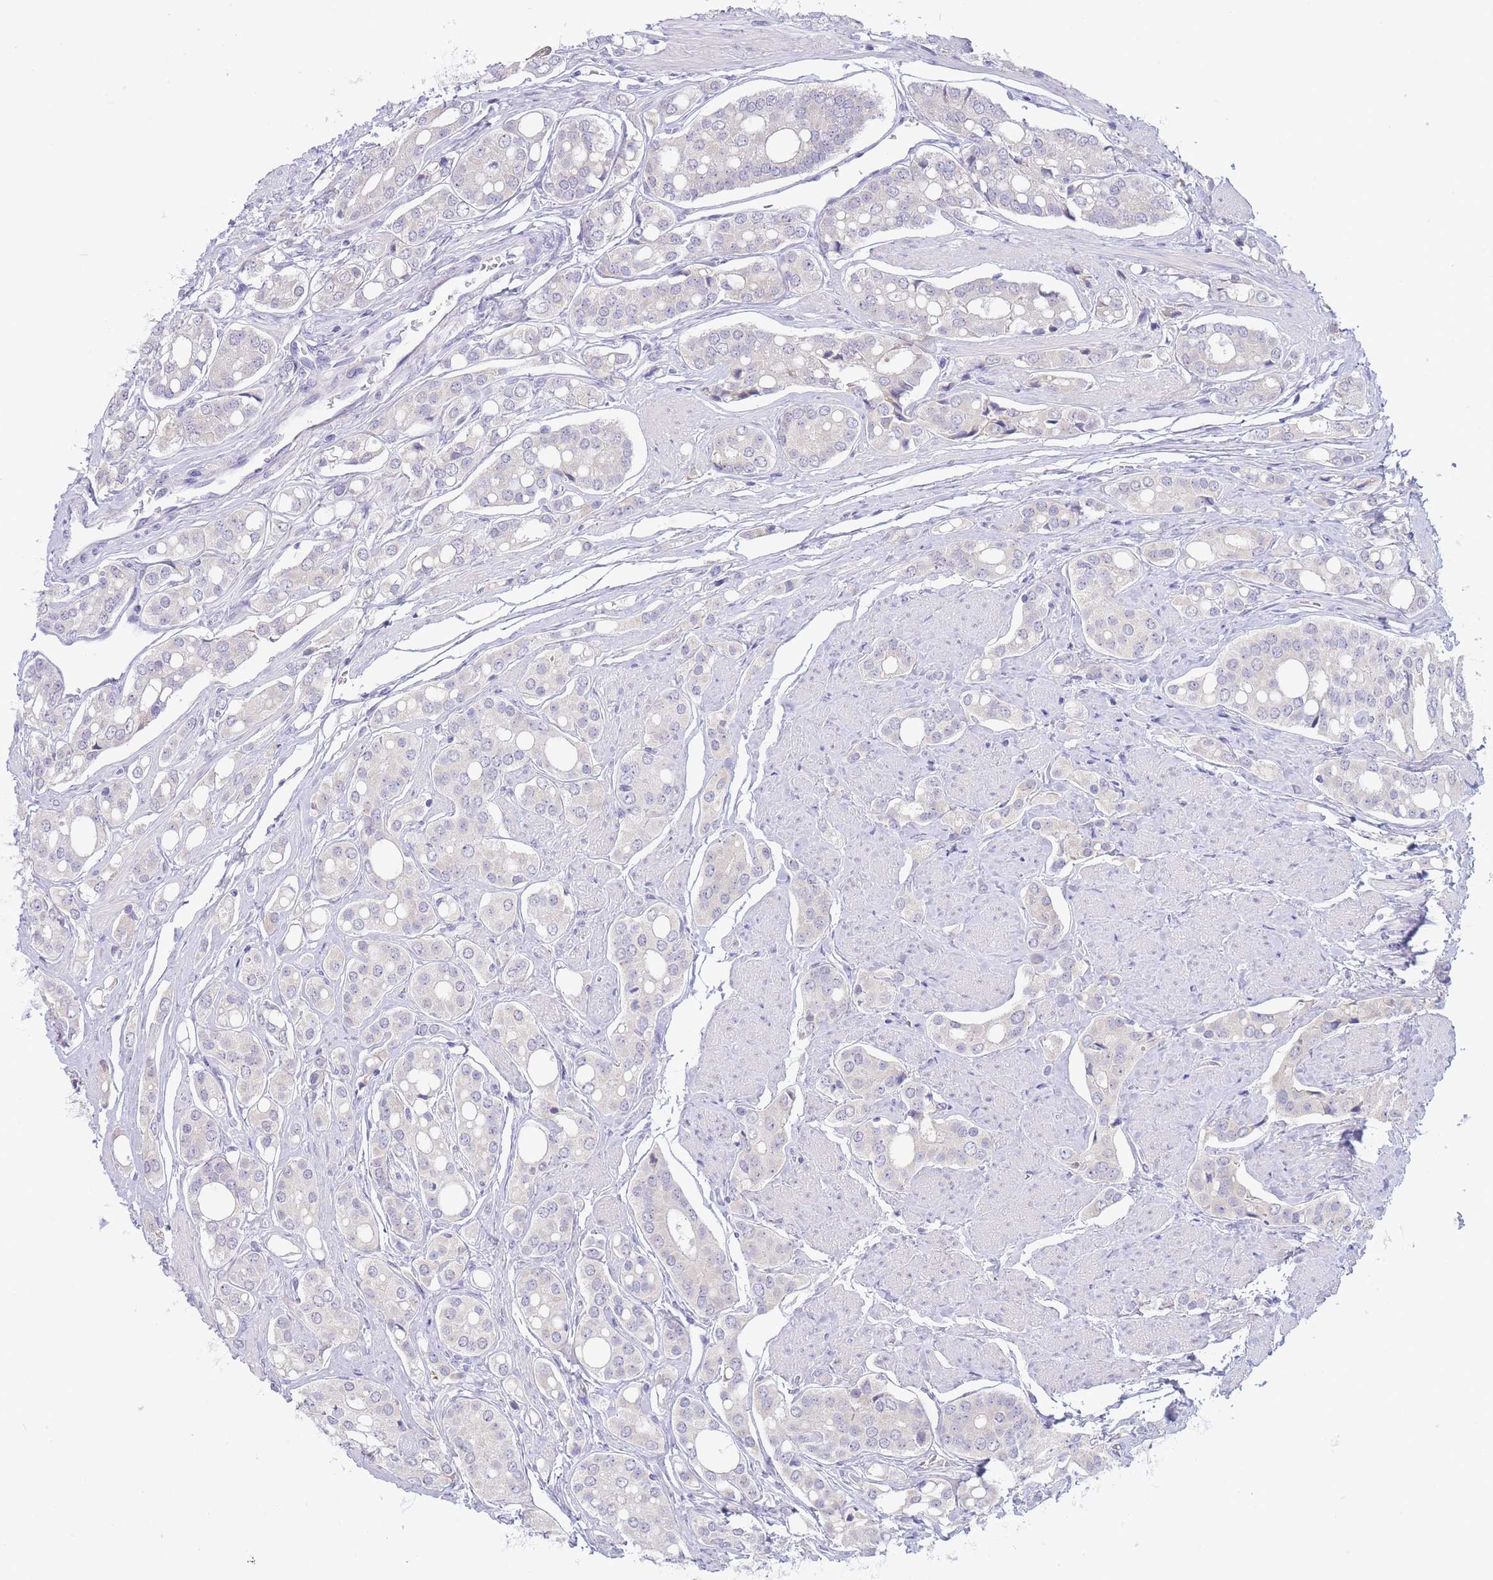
{"staining": {"intensity": "negative", "quantity": "none", "location": "none"}, "tissue": "prostate cancer", "cell_type": "Tumor cells", "image_type": "cancer", "snomed": [{"axis": "morphology", "description": "Adenocarcinoma, High grade"}, {"axis": "topography", "description": "Prostate"}], "caption": "Tumor cells are negative for protein expression in human prostate cancer (high-grade adenocarcinoma).", "gene": "ASAP3", "patient": {"sex": "male", "age": 71}}